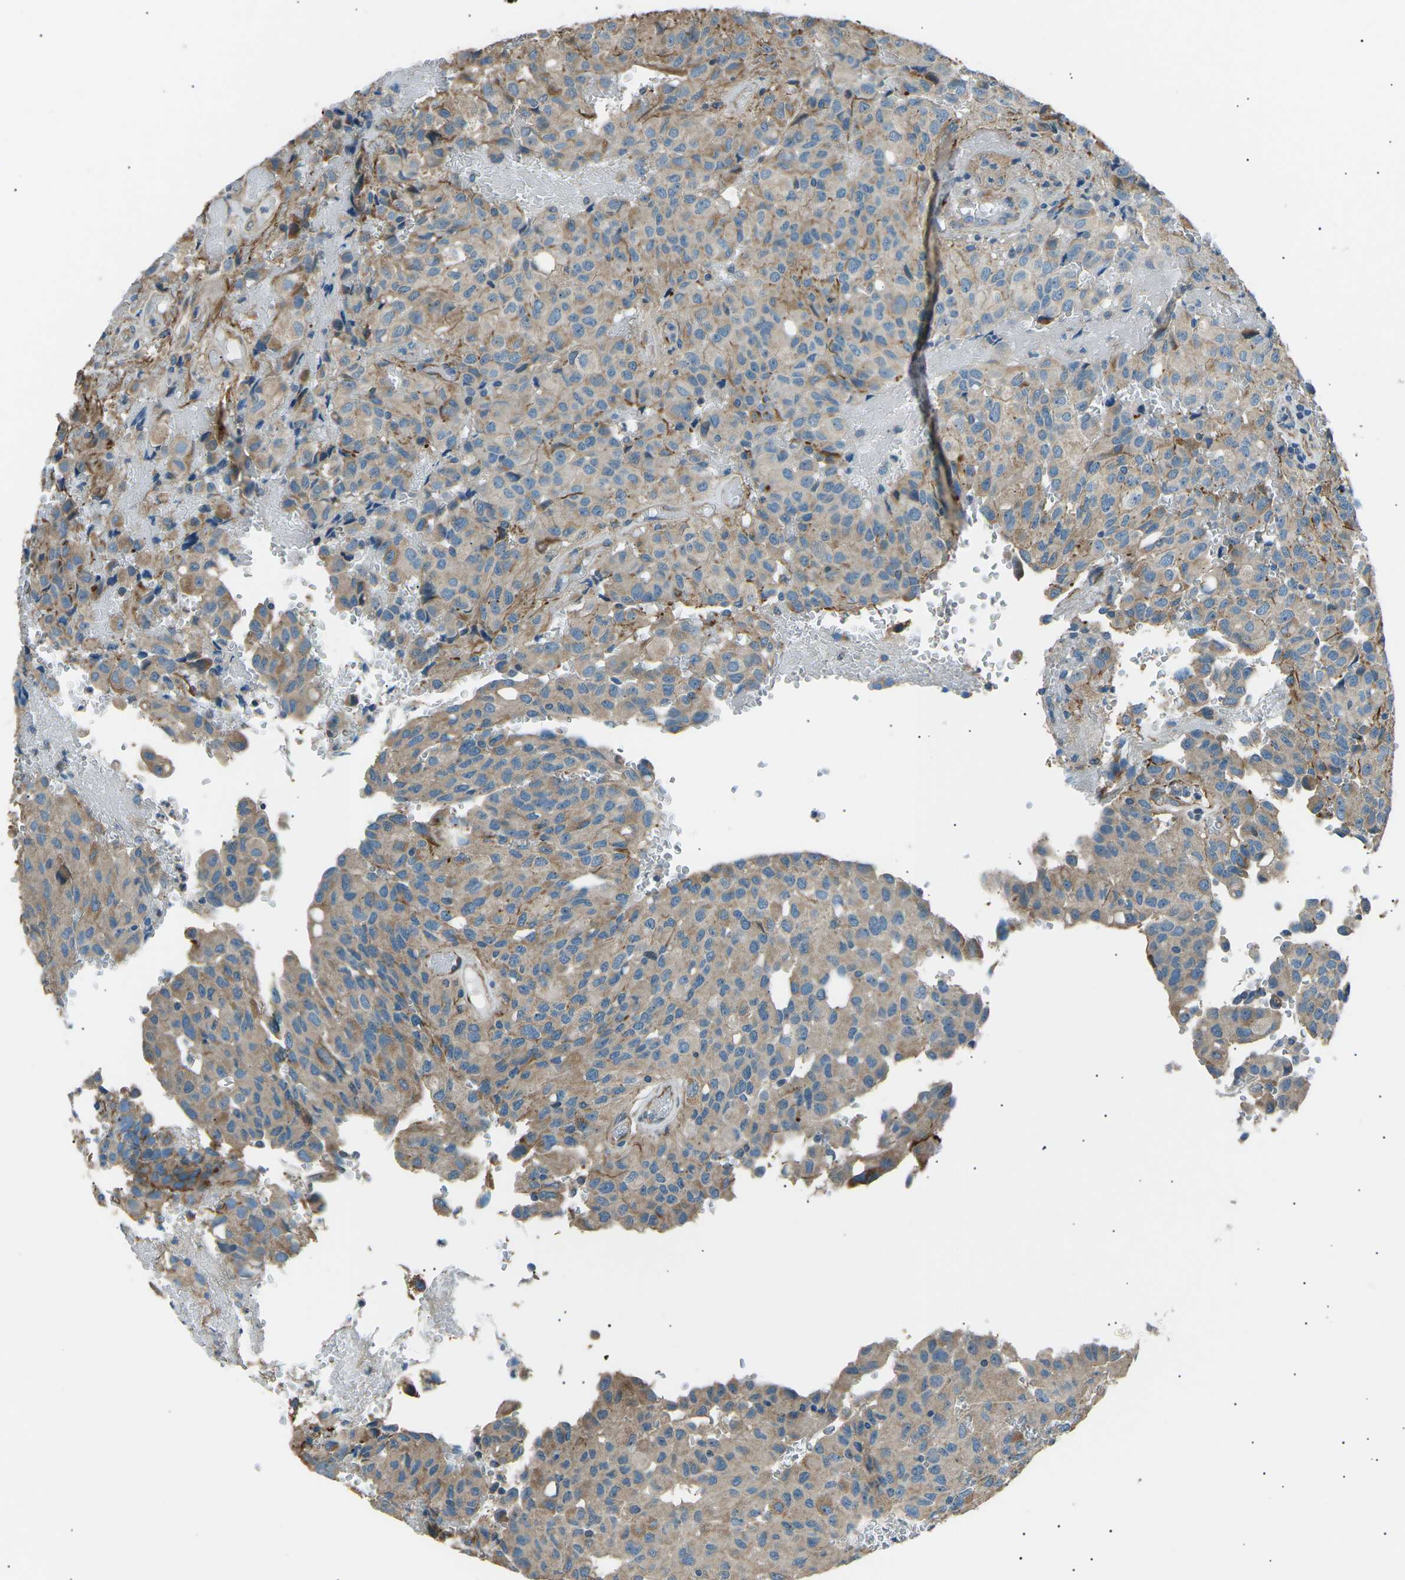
{"staining": {"intensity": "moderate", "quantity": "25%-75%", "location": "cytoplasmic/membranous"}, "tissue": "glioma", "cell_type": "Tumor cells", "image_type": "cancer", "snomed": [{"axis": "morphology", "description": "Glioma, malignant, High grade"}, {"axis": "topography", "description": "Brain"}], "caption": "An image of human malignant high-grade glioma stained for a protein demonstrates moderate cytoplasmic/membranous brown staining in tumor cells. The staining was performed using DAB (3,3'-diaminobenzidine), with brown indicating positive protein expression. Nuclei are stained blue with hematoxylin.", "gene": "SLK", "patient": {"sex": "male", "age": 32}}